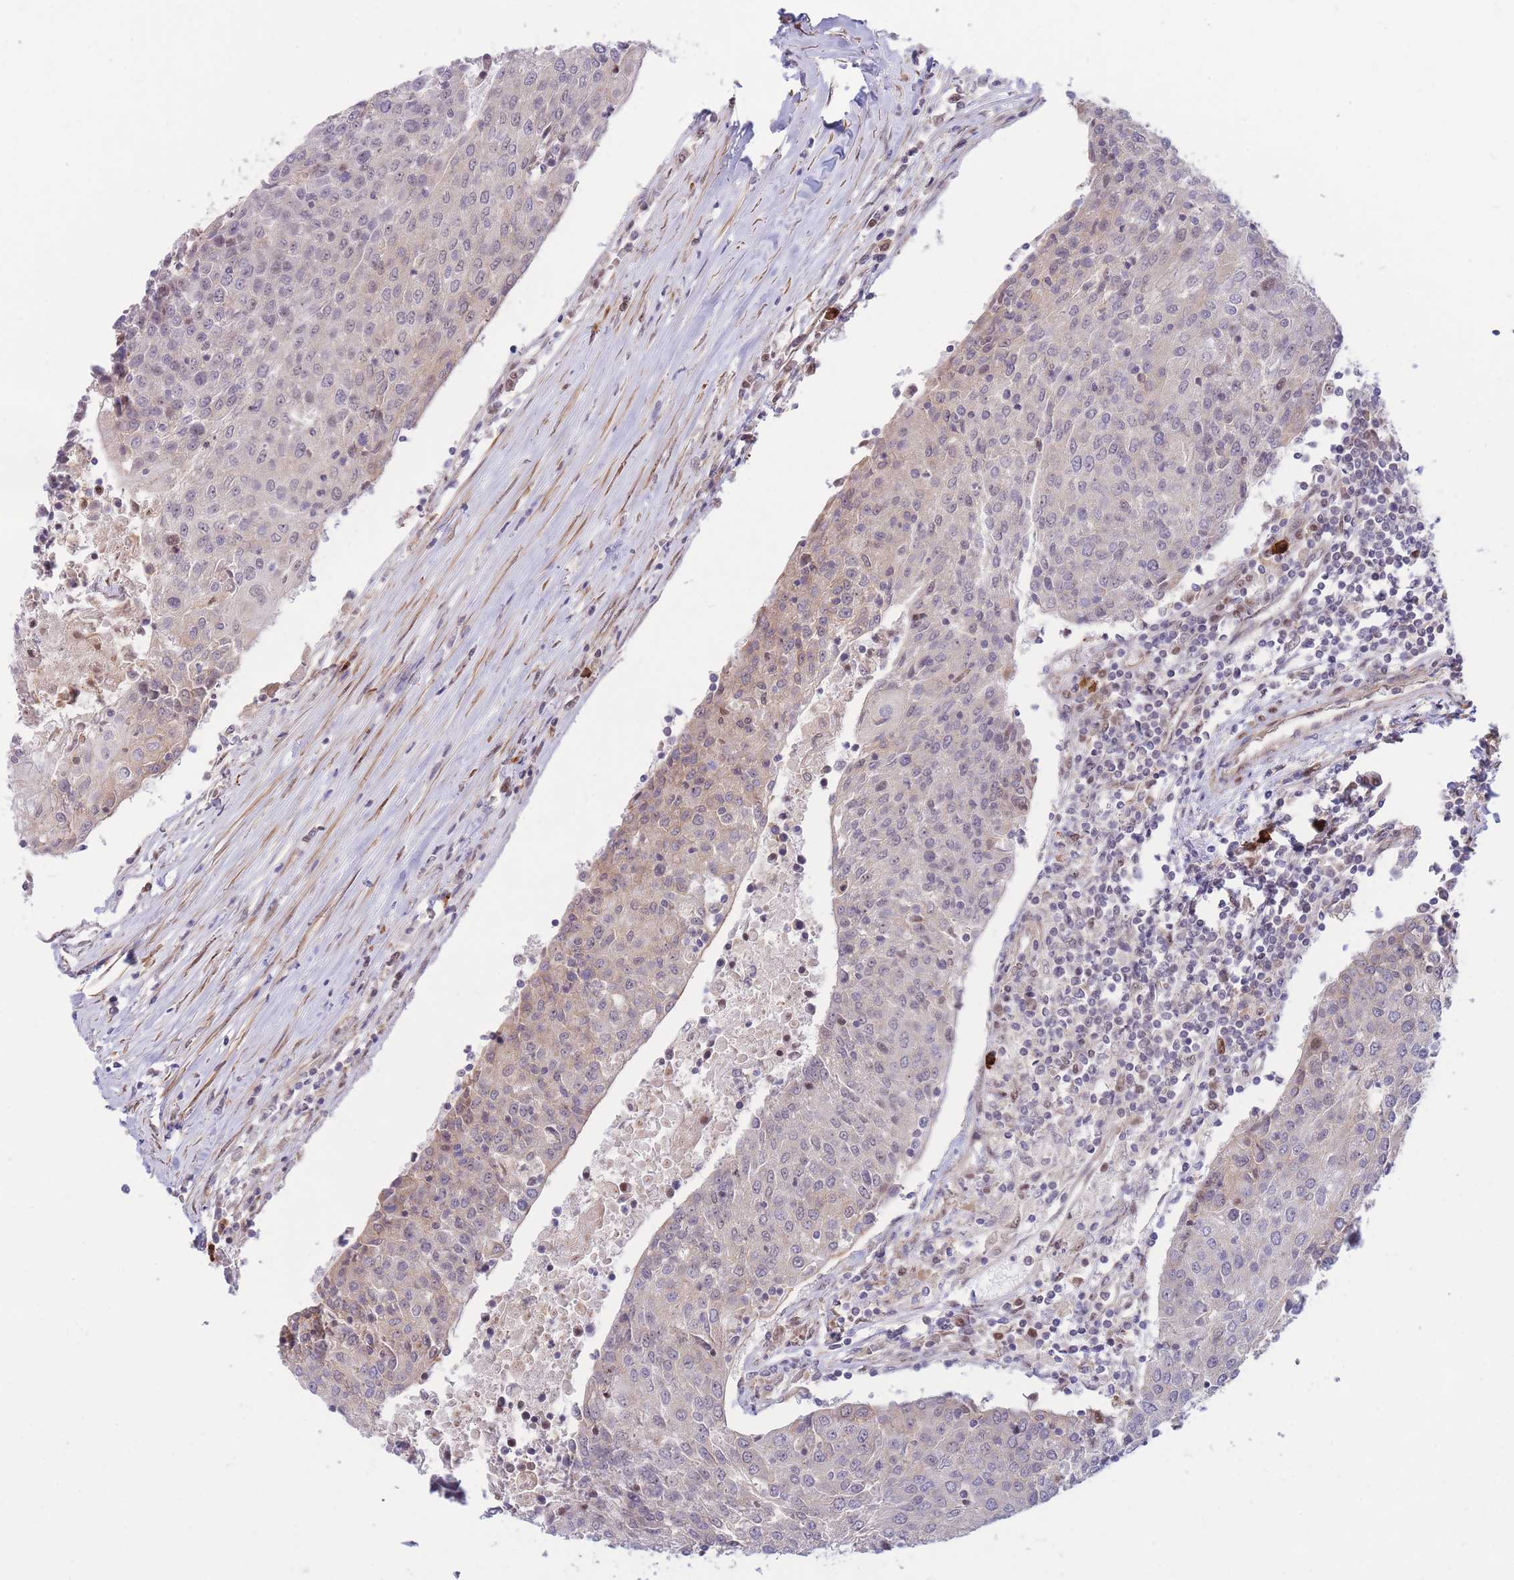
{"staining": {"intensity": "weak", "quantity": "<25%", "location": "nuclear"}, "tissue": "urothelial cancer", "cell_type": "Tumor cells", "image_type": "cancer", "snomed": [{"axis": "morphology", "description": "Urothelial carcinoma, High grade"}, {"axis": "topography", "description": "Urinary bladder"}], "caption": "Immunohistochemistry micrograph of neoplastic tissue: urothelial cancer stained with DAB reveals no significant protein expression in tumor cells.", "gene": "ERICH6B", "patient": {"sex": "female", "age": 85}}